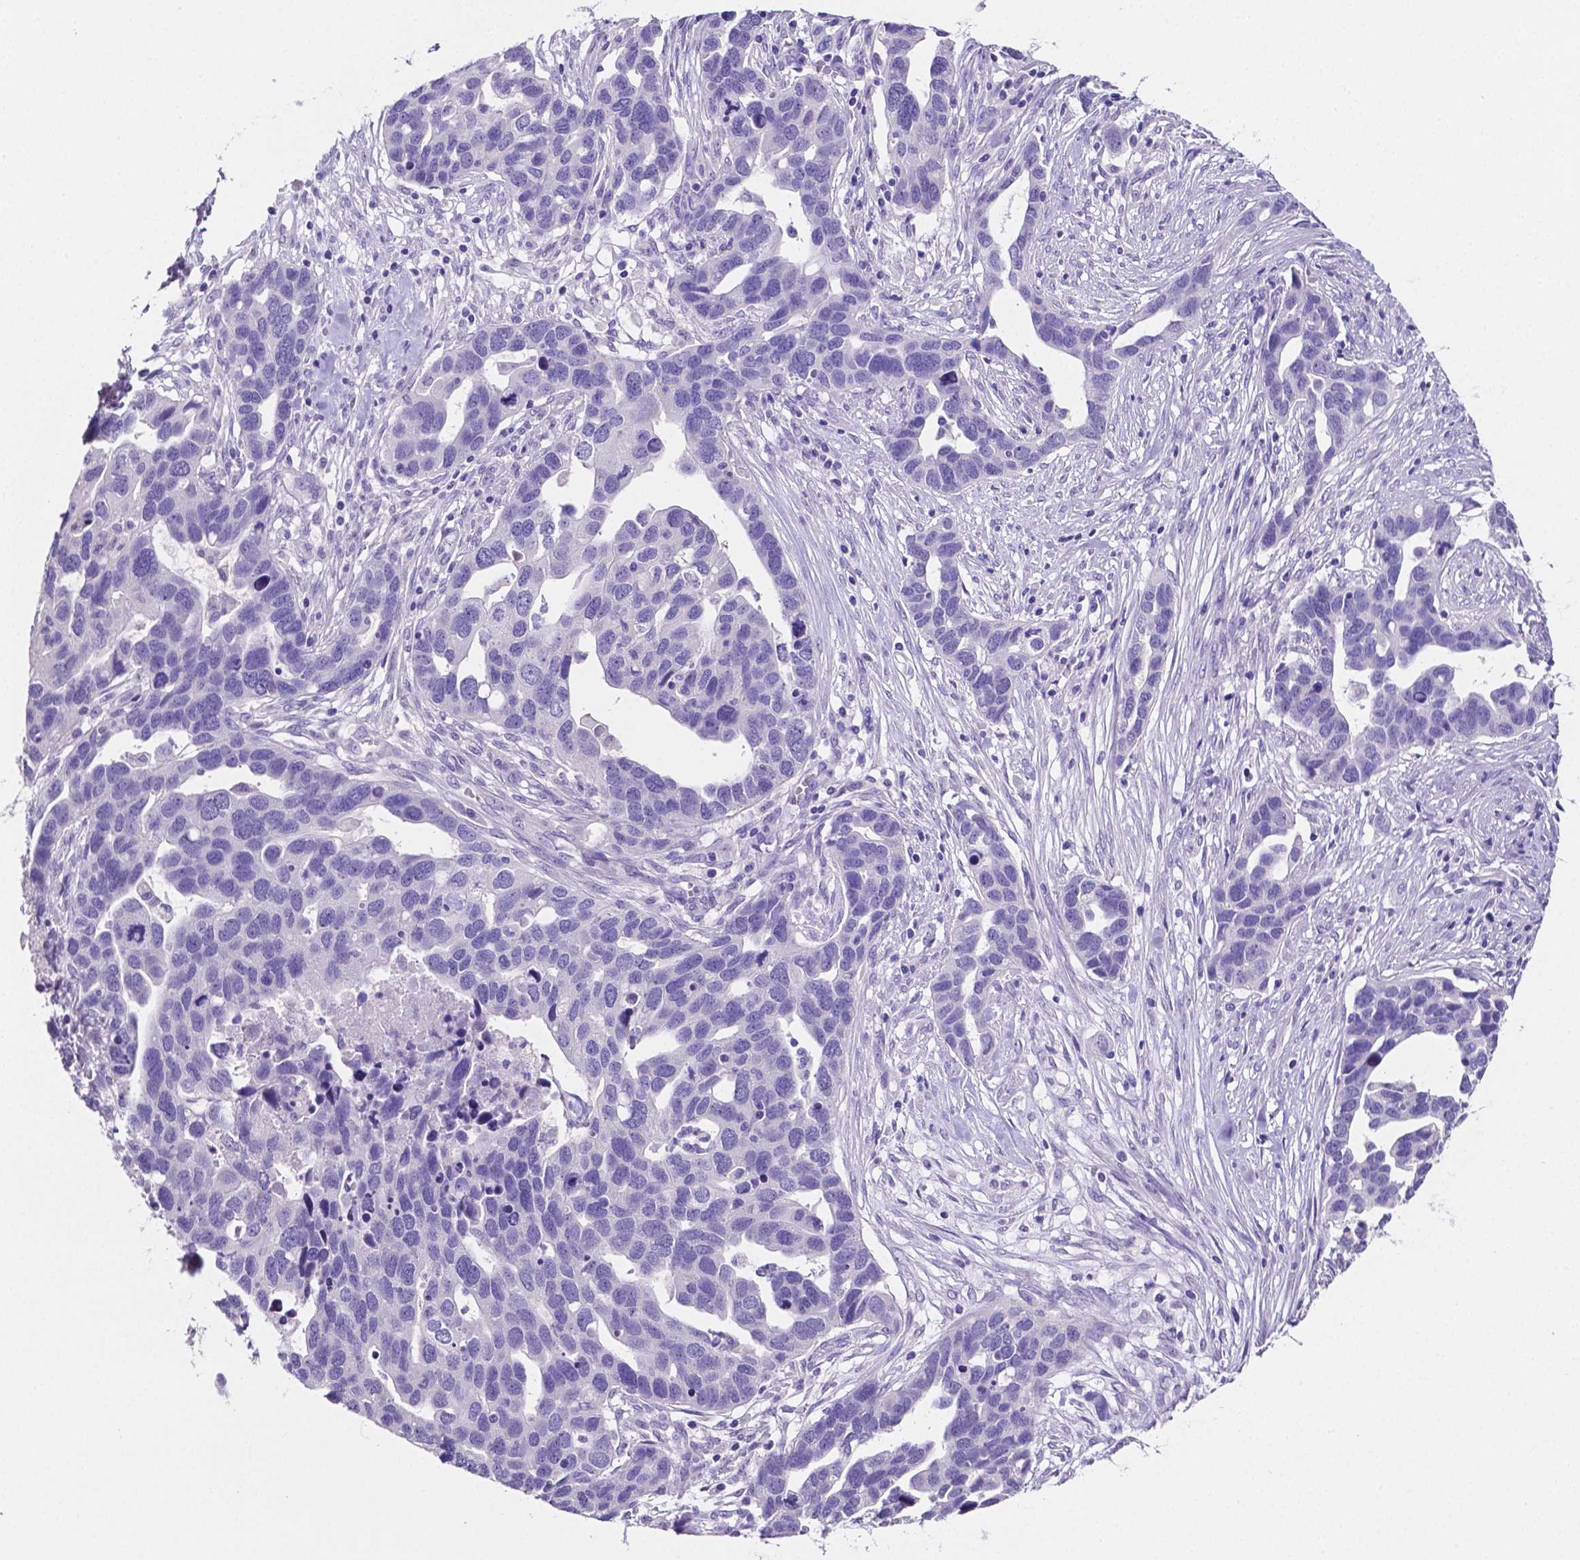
{"staining": {"intensity": "negative", "quantity": "none", "location": "none"}, "tissue": "ovarian cancer", "cell_type": "Tumor cells", "image_type": "cancer", "snomed": [{"axis": "morphology", "description": "Cystadenocarcinoma, serous, NOS"}, {"axis": "topography", "description": "Ovary"}], "caption": "IHC of ovarian cancer (serous cystadenocarcinoma) displays no staining in tumor cells.", "gene": "SLC22A2", "patient": {"sex": "female", "age": 54}}